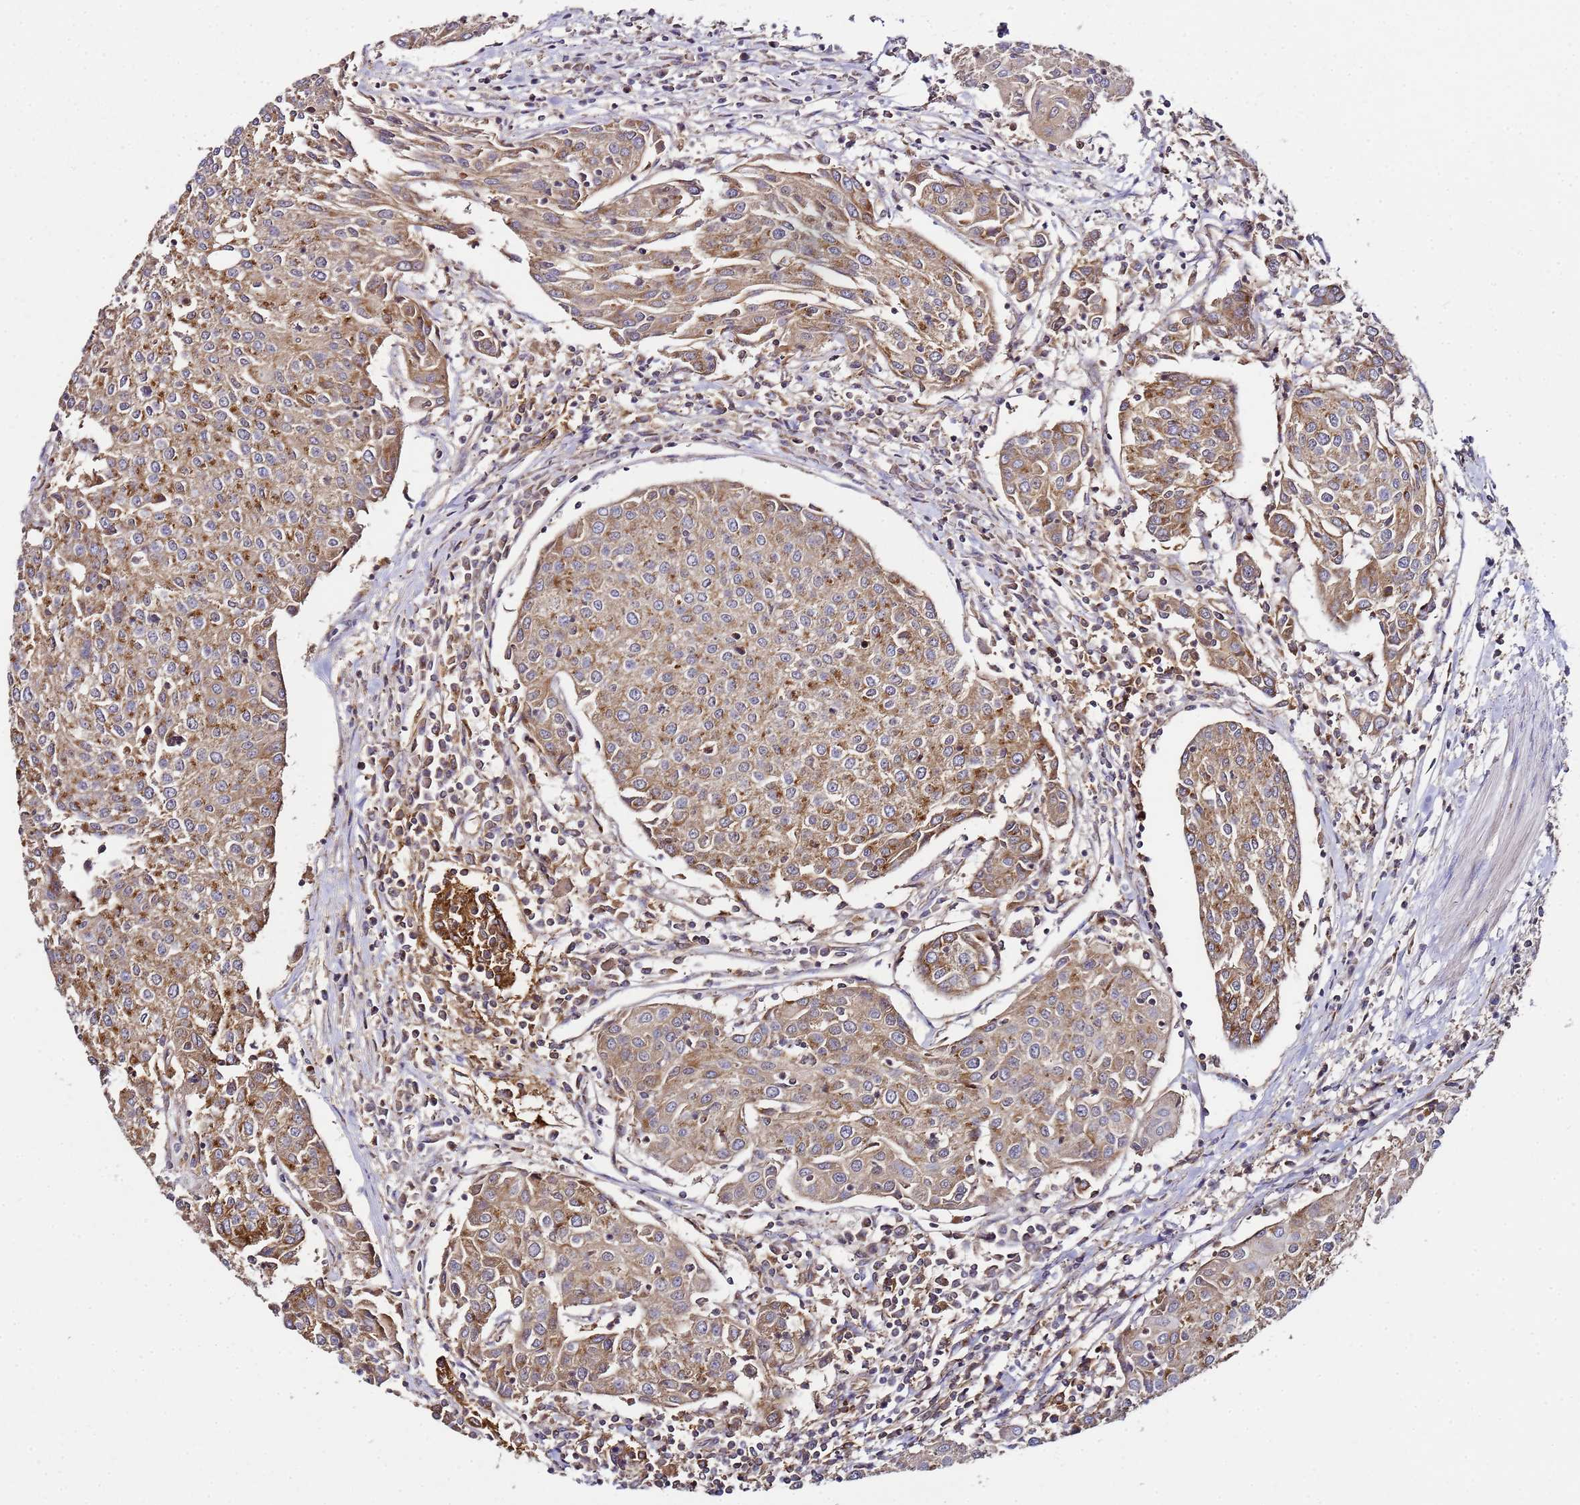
{"staining": {"intensity": "moderate", "quantity": ">75%", "location": "cytoplasmic/membranous"}, "tissue": "urothelial cancer", "cell_type": "Tumor cells", "image_type": "cancer", "snomed": [{"axis": "morphology", "description": "Urothelial carcinoma, High grade"}, {"axis": "topography", "description": "Urinary bladder"}], "caption": "Urothelial cancer stained with immunohistochemistry (IHC) demonstrates moderate cytoplasmic/membranous positivity in approximately >75% of tumor cells.", "gene": "MRPL49", "patient": {"sex": "female", "age": 85}}